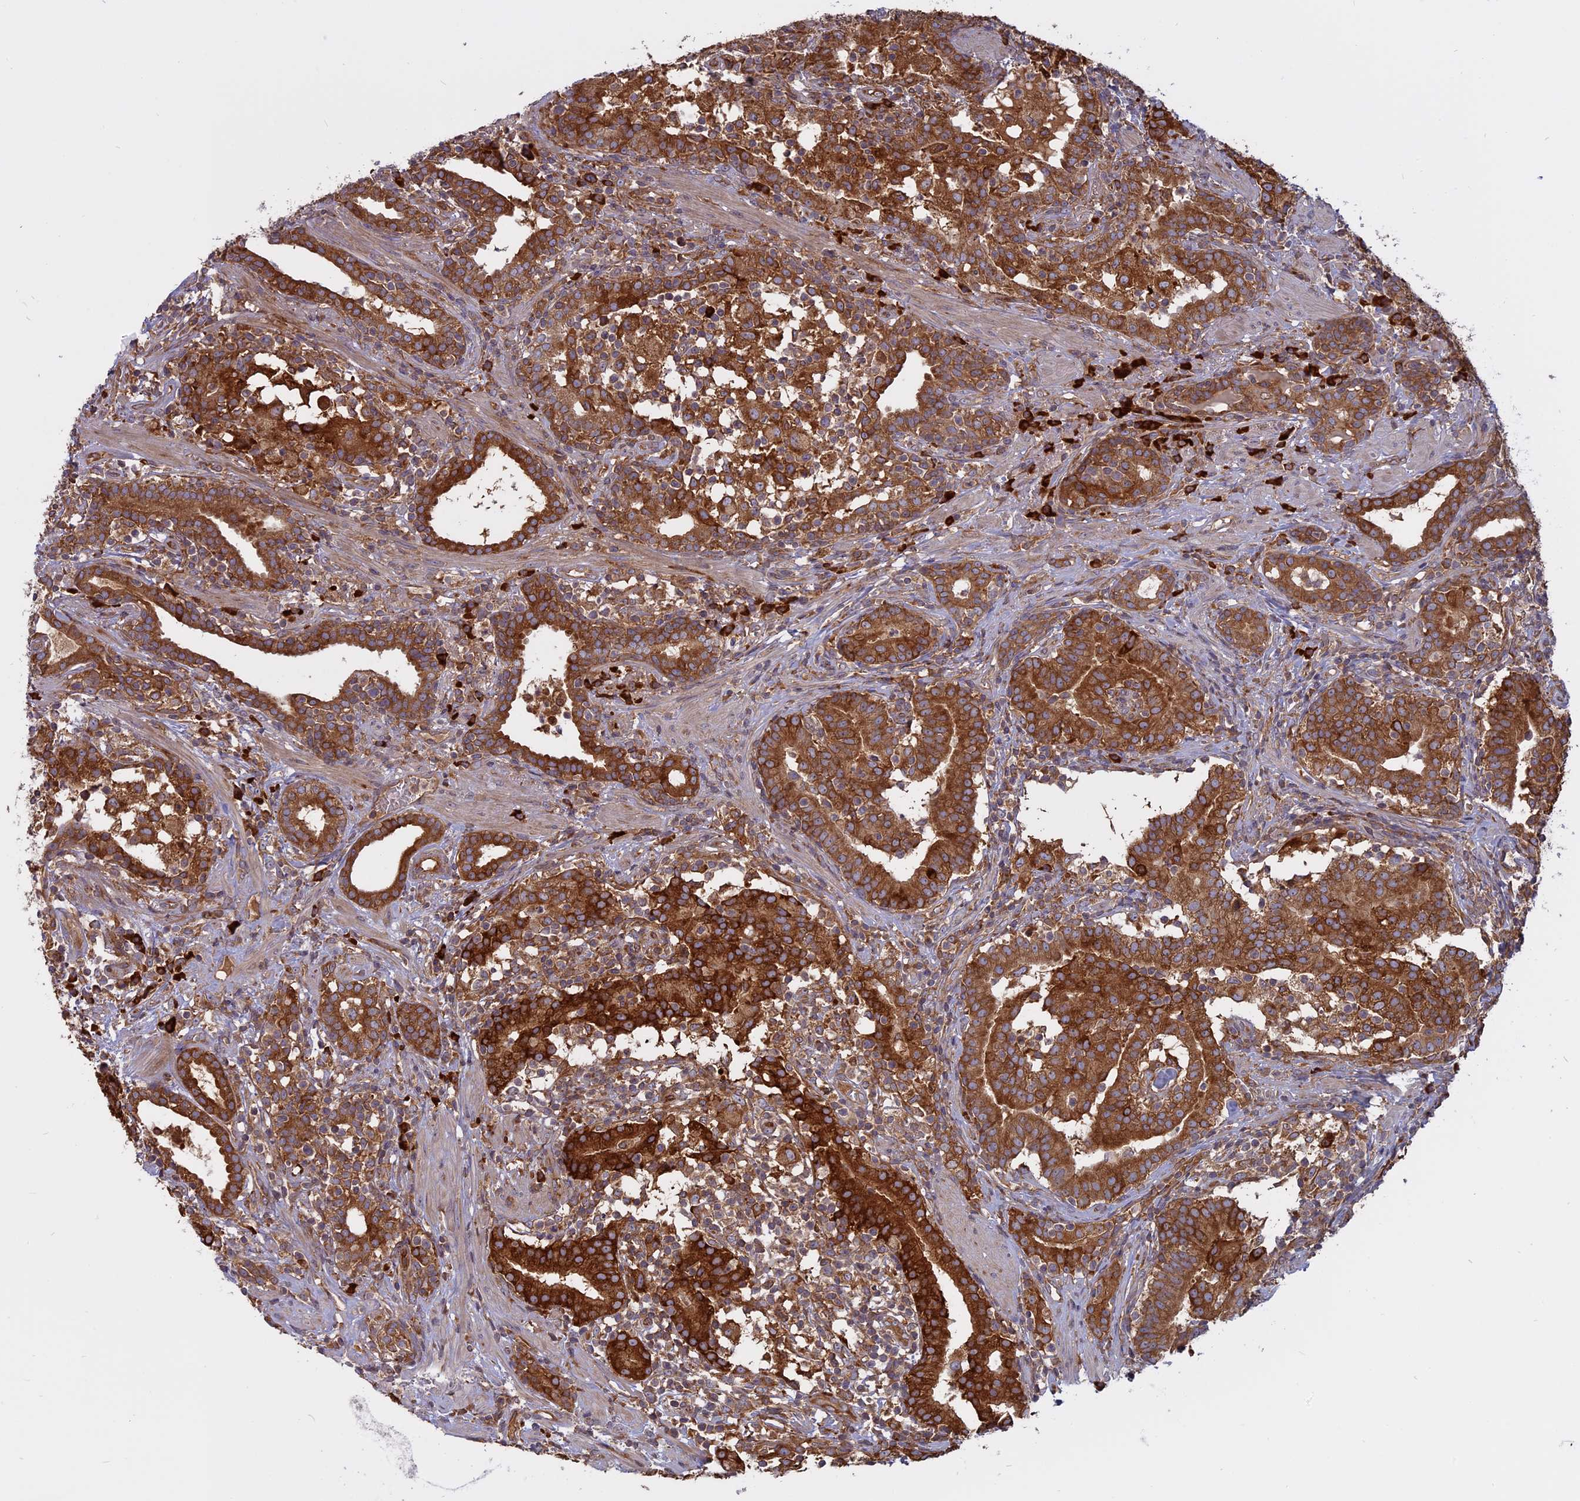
{"staining": {"intensity": "strong", "quantity": ">75%", "location": "cytoplasmic/membranous"}, "tissue": "prostate cancer", "cell_type": "Tumor cells", "image_type": "cancer", "snomed": [{"axis": "morphology", "description": "Adenocarcinoma, High grade"}, {"axis": "topography", "description": "Prostate"}], "caption": "Protein staining by immunohistochemistry exhibits strong cytoplasmic/membranous expression in about >75% of tumor cells in prostate cancer (high-grade adenocarcinoma). Nuclei are stained in blue.", "gene": "TMEM208", "patient": {"sex": "male", "age": 67}}